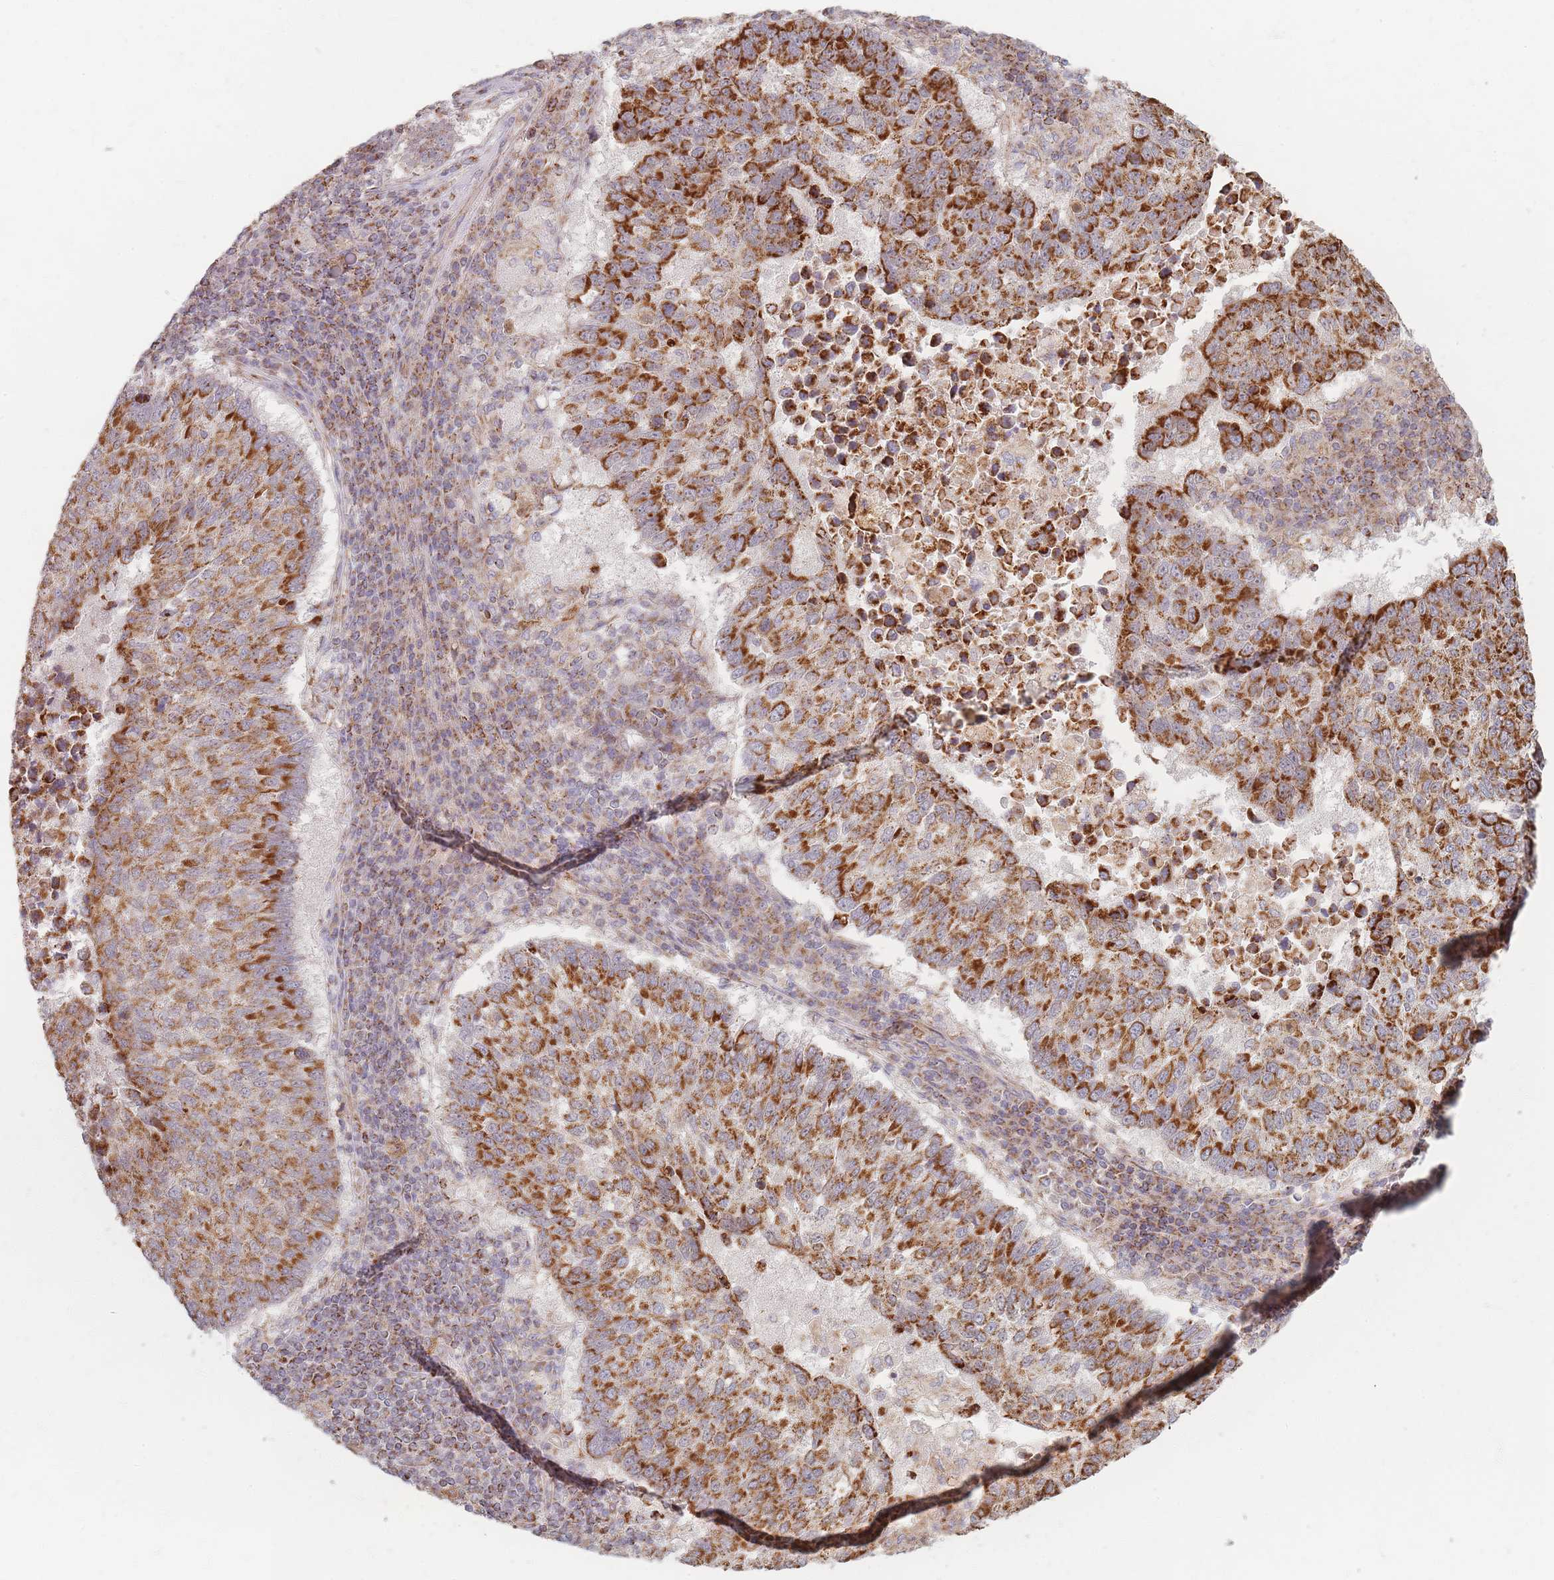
{"staining": {"intensity": "strong", "quantity": ">75%", "location": "cytoplasmic/membranous"}, "tissue": "lung cancer", "cell_type": "Tumor cells", "image_type": "cancer", "snomed": [{"axis": "morphology", "description": "Squamous cell carcinoma, NOS"}, {"axis": "topography", "description": "Lung"}], "caption": "DAB immunohistochemical staining of human lung cancer (squamous cell carcinoma) displays strong cytoplasmic/membranous protein staining in approximately >75% of tumor cells.", "gene": "ESRP2", "patient": {"sex": "male", "age": 73}}